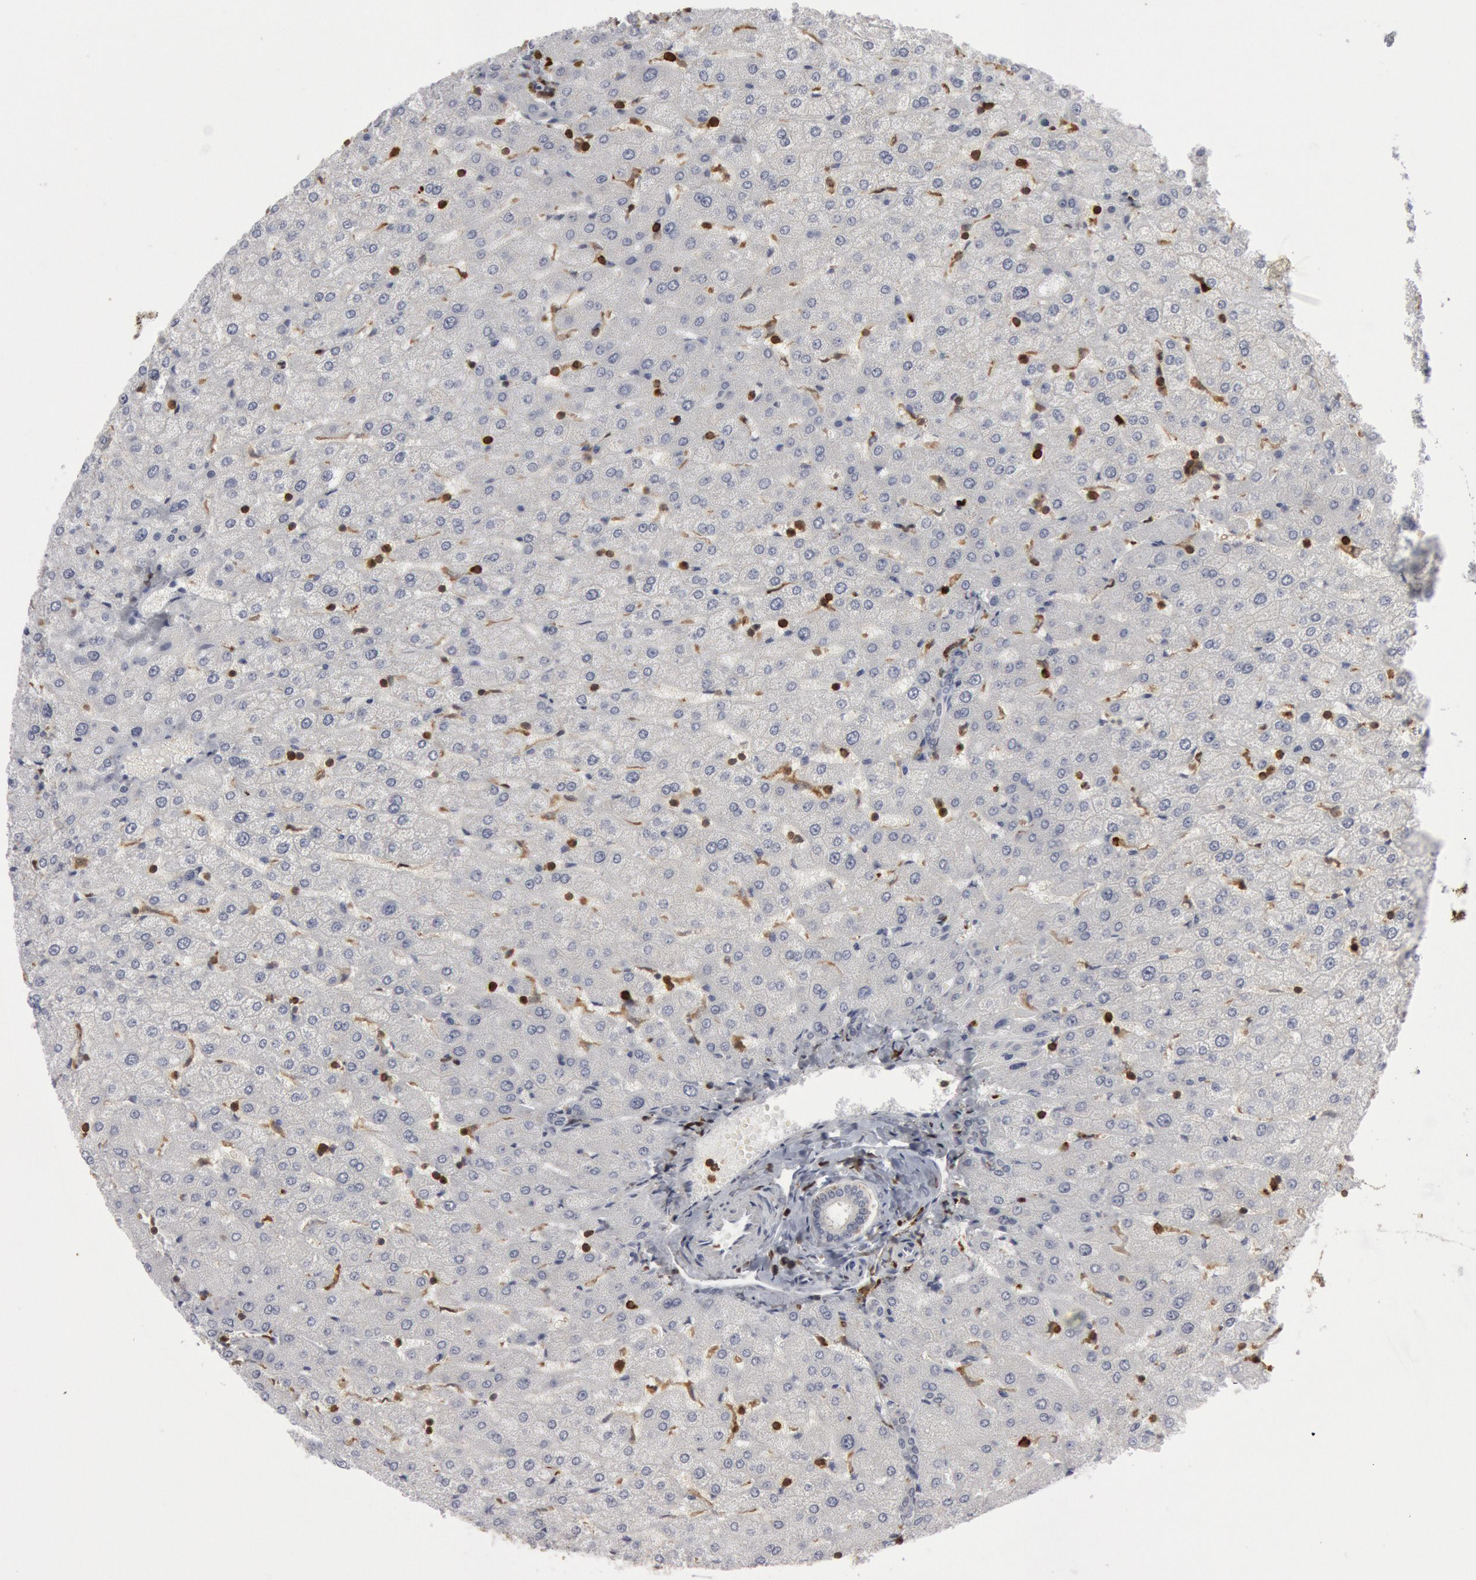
{"staining": {"intensity": "negative", "quantity": "none", "location": "none"}, "tissue": "liver", "cell_type": "Cholangiocytes", "image_type": "normal", "snomed": [{"axis": "morphology", "description": "Normal tissue, NOS"}, {"axis": "morphology", "description": "Fibrosis, NOS"}, {"axis": "topography", "description": "Liver"}], "caption": "DAB (3,3'-diaminobenzidine) immunohistochemical staining of normal human liver shows no significant staining in cholangiocytes. (DAB (3,3'-diaminobenzidine) IHC with hematoxylin counter stain).", "gene": "PTPN6", "patient": {"sex": "female", "age": 29}}